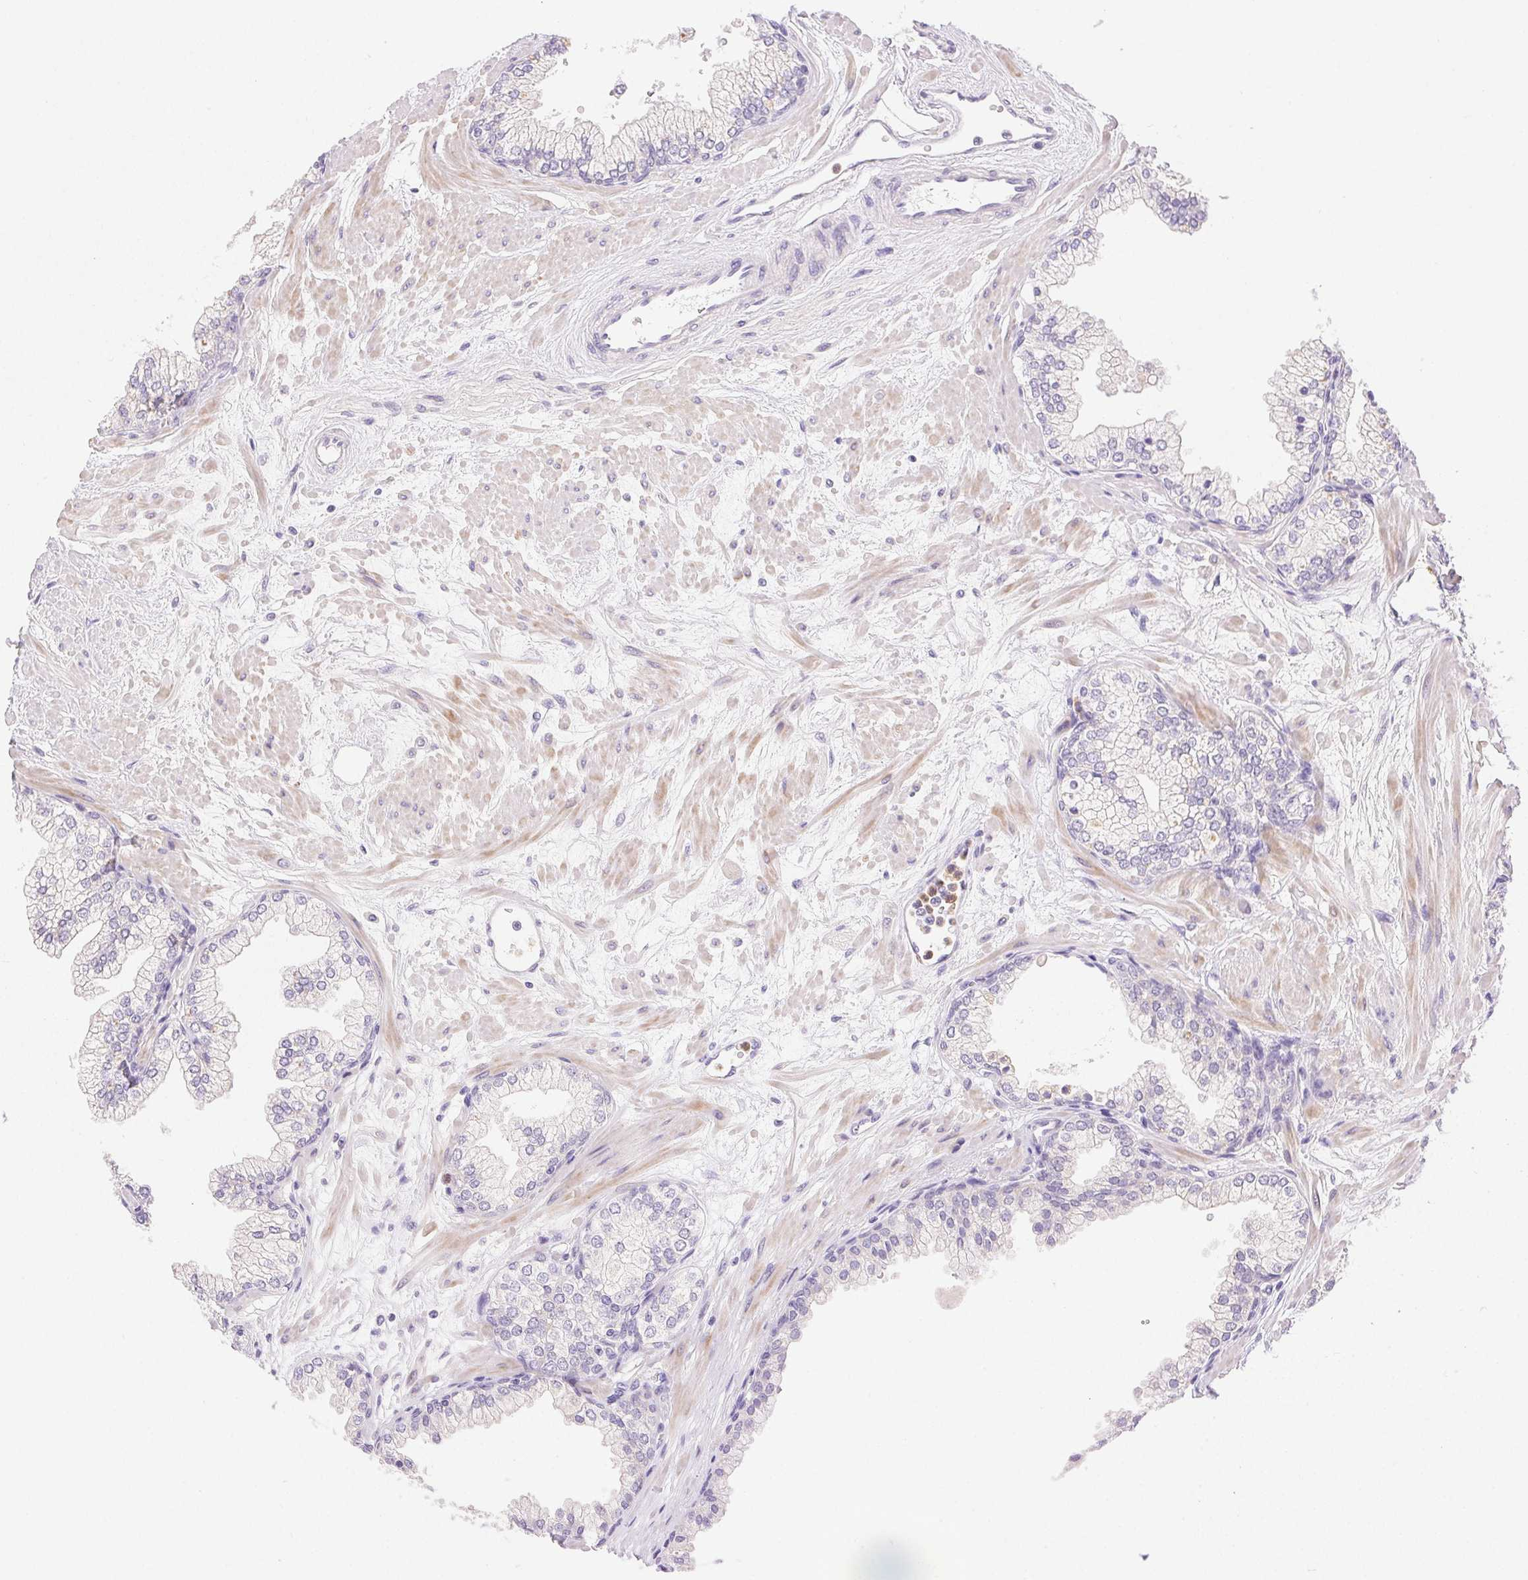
{"staining": {"intensity": "negative", "quantity": "none", "location": "none"}, "tissue": "prostate", "cell_type": "Glandular cells", "image_type": "normal", "snomed": [{"axis": "morphology", "description": "Normal tissue, NOS"}, {"axis": "topography", "description": "Prostate"}, {"axis": "topography", "description": "Peripheral nerve tissue"}], "caption": "The photomicrograph reveals no significant staining in glandular cells of prostate.", "gene": "EMX2", "patient": {"sex": "male", "age": 61}}